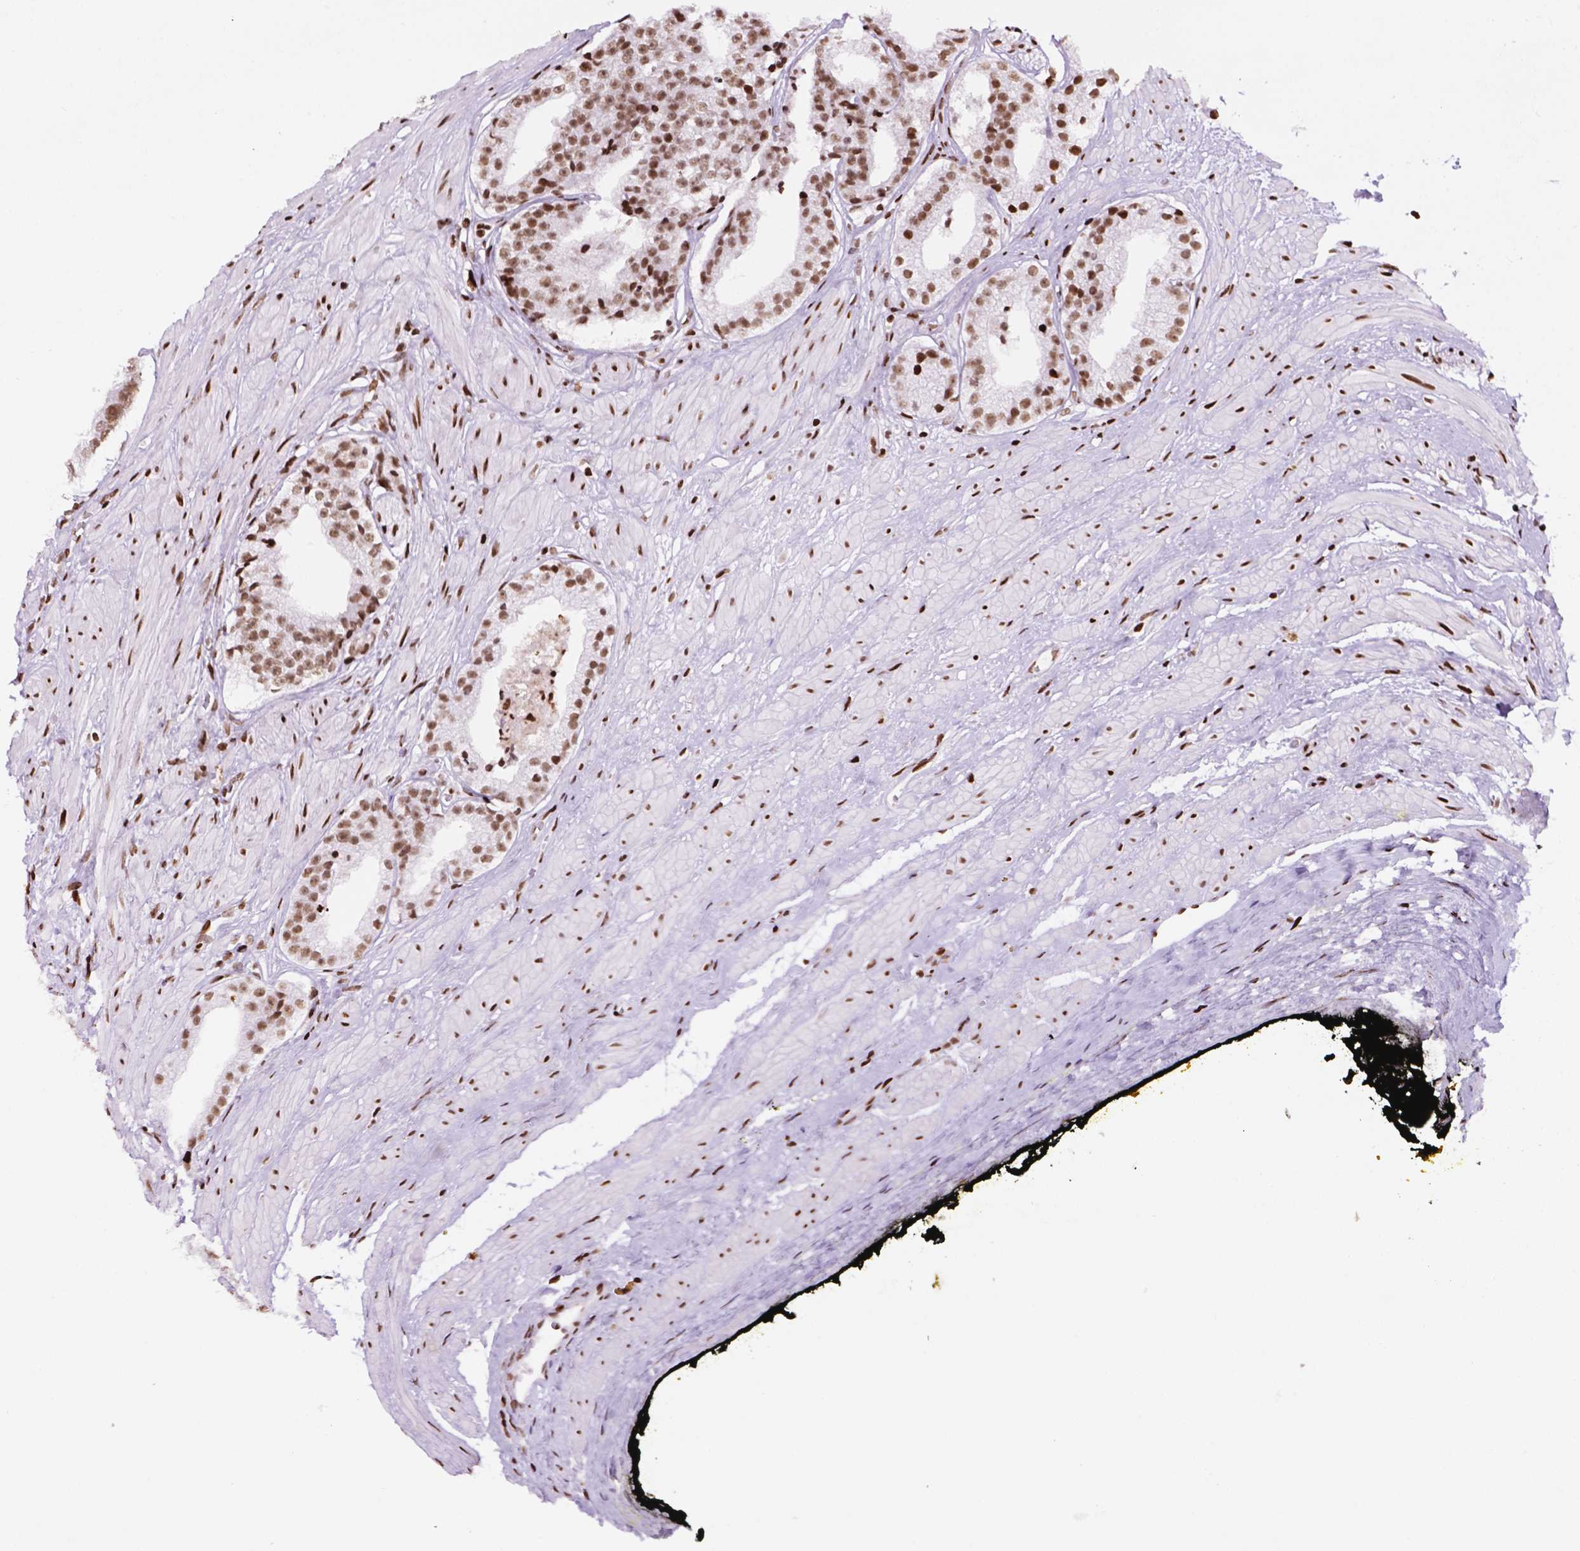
{"staining": {"intensity": "moderate", "quantity": ">75%", "location": "nuclear"}, "tissue": "prostate cancer", "cell_type": "Tumor cells", "image_type": "cancer", "snomed": [{"axis": "morphology", "description": "Adenocarcinoma, Low grade"}, {"axis": "topography", "description": "Prostate"}], "caption": "Immunohistochemistry (IHC) micrograph of human adenocarcinoma (low-grade) (prostate) stained for a protein (brown), which shows medium levels of moderate nuclear expression in about >75% of tumor cells.", "gene": "TMEM250", "patient": {"sex": "male", "age": 60}}